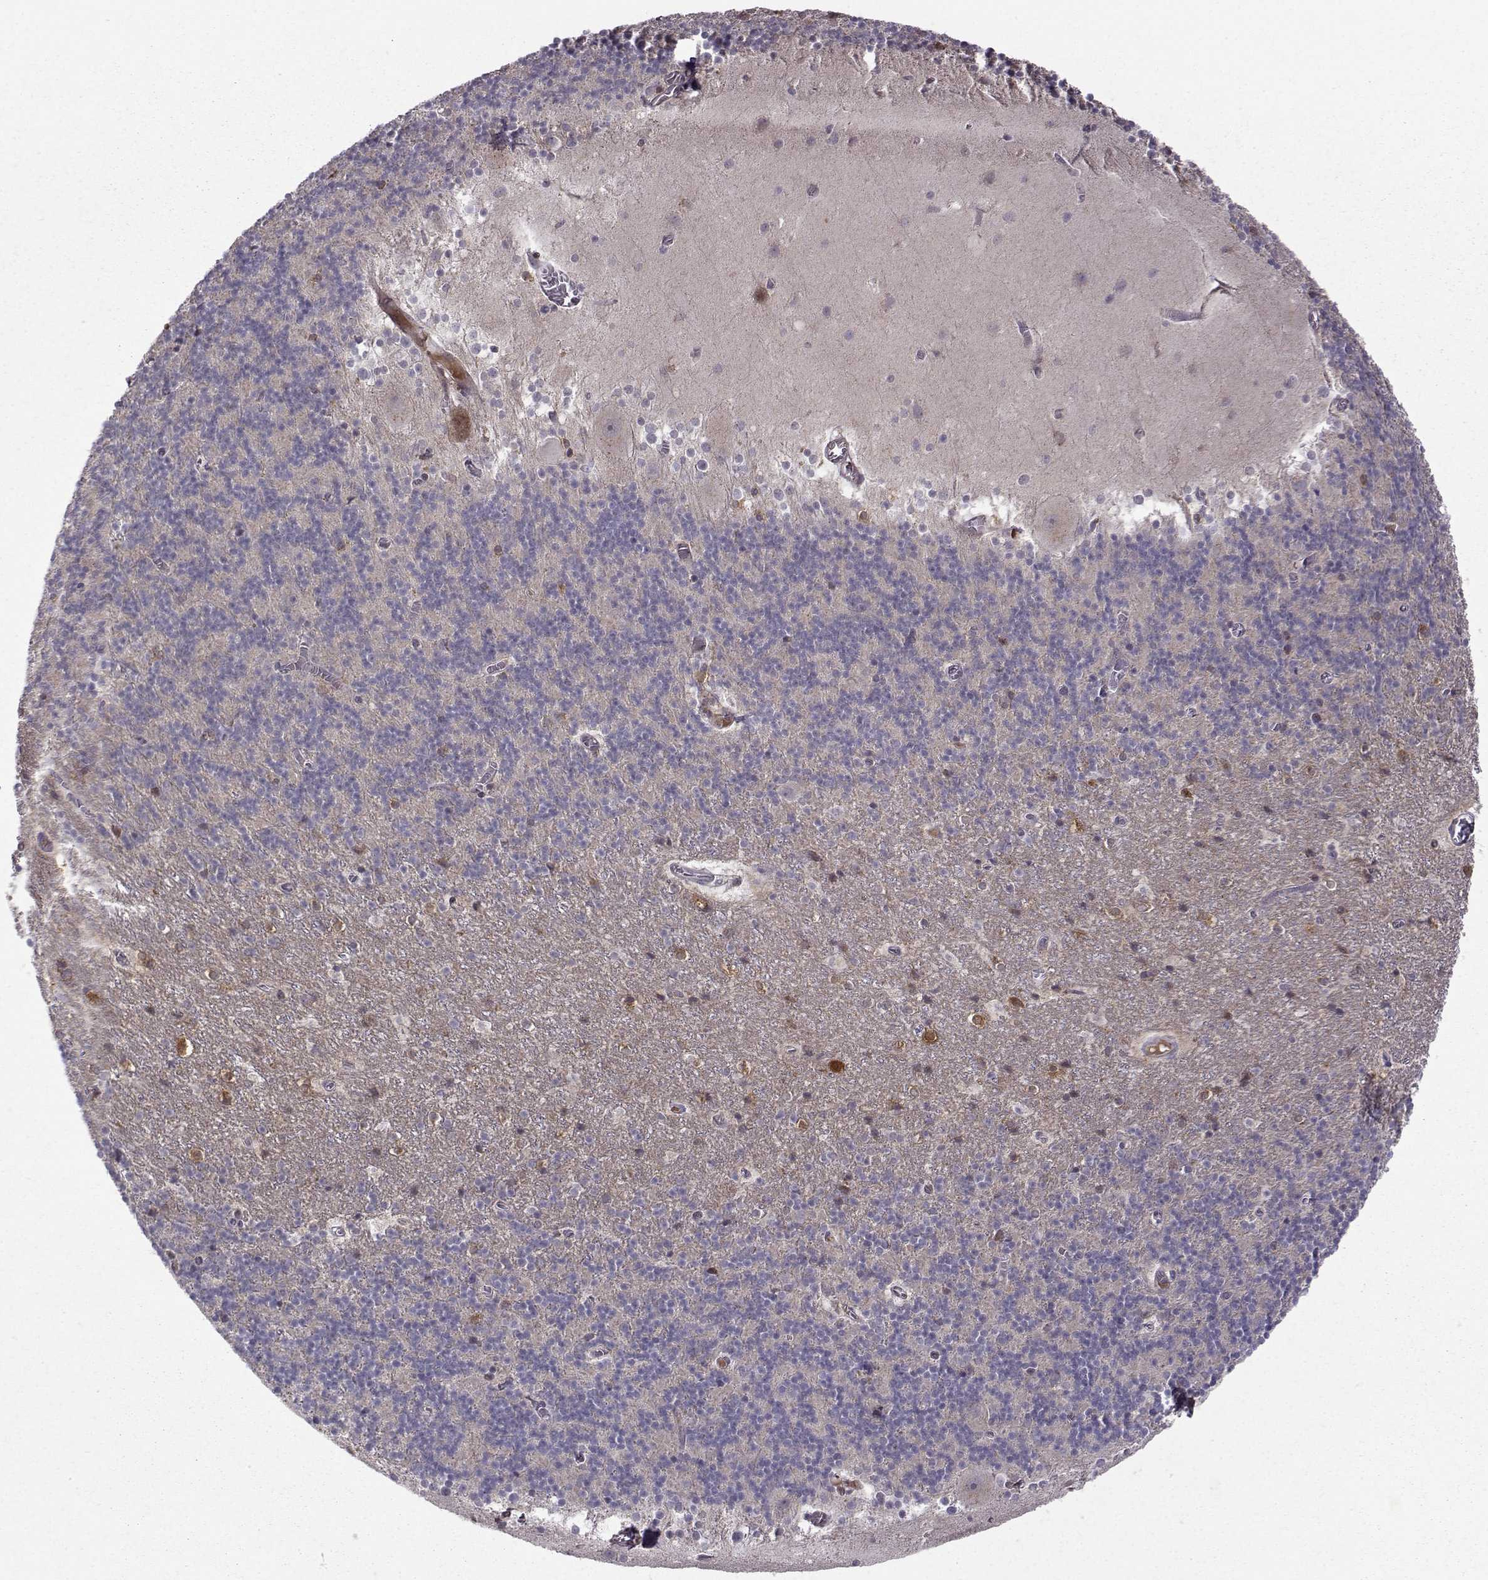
{"staining": {"intensity": "negative", "quantity": "none", "location": "none"}, "tissue": "cerebellum", "cell_type": "Cells in granular layer", "image_type": "normal", "snomed": [{"axis": "morphology", "description": "Normal tissue, NOS"}, {"axis": "topography", "description": "Cerebellum"}], "caption": "Immunohistochemistry of benign human cerebellum shows no expression in cells in granular layer.", "gene": "NECAB3", "patient": {"sex": "male", "age": 70}}